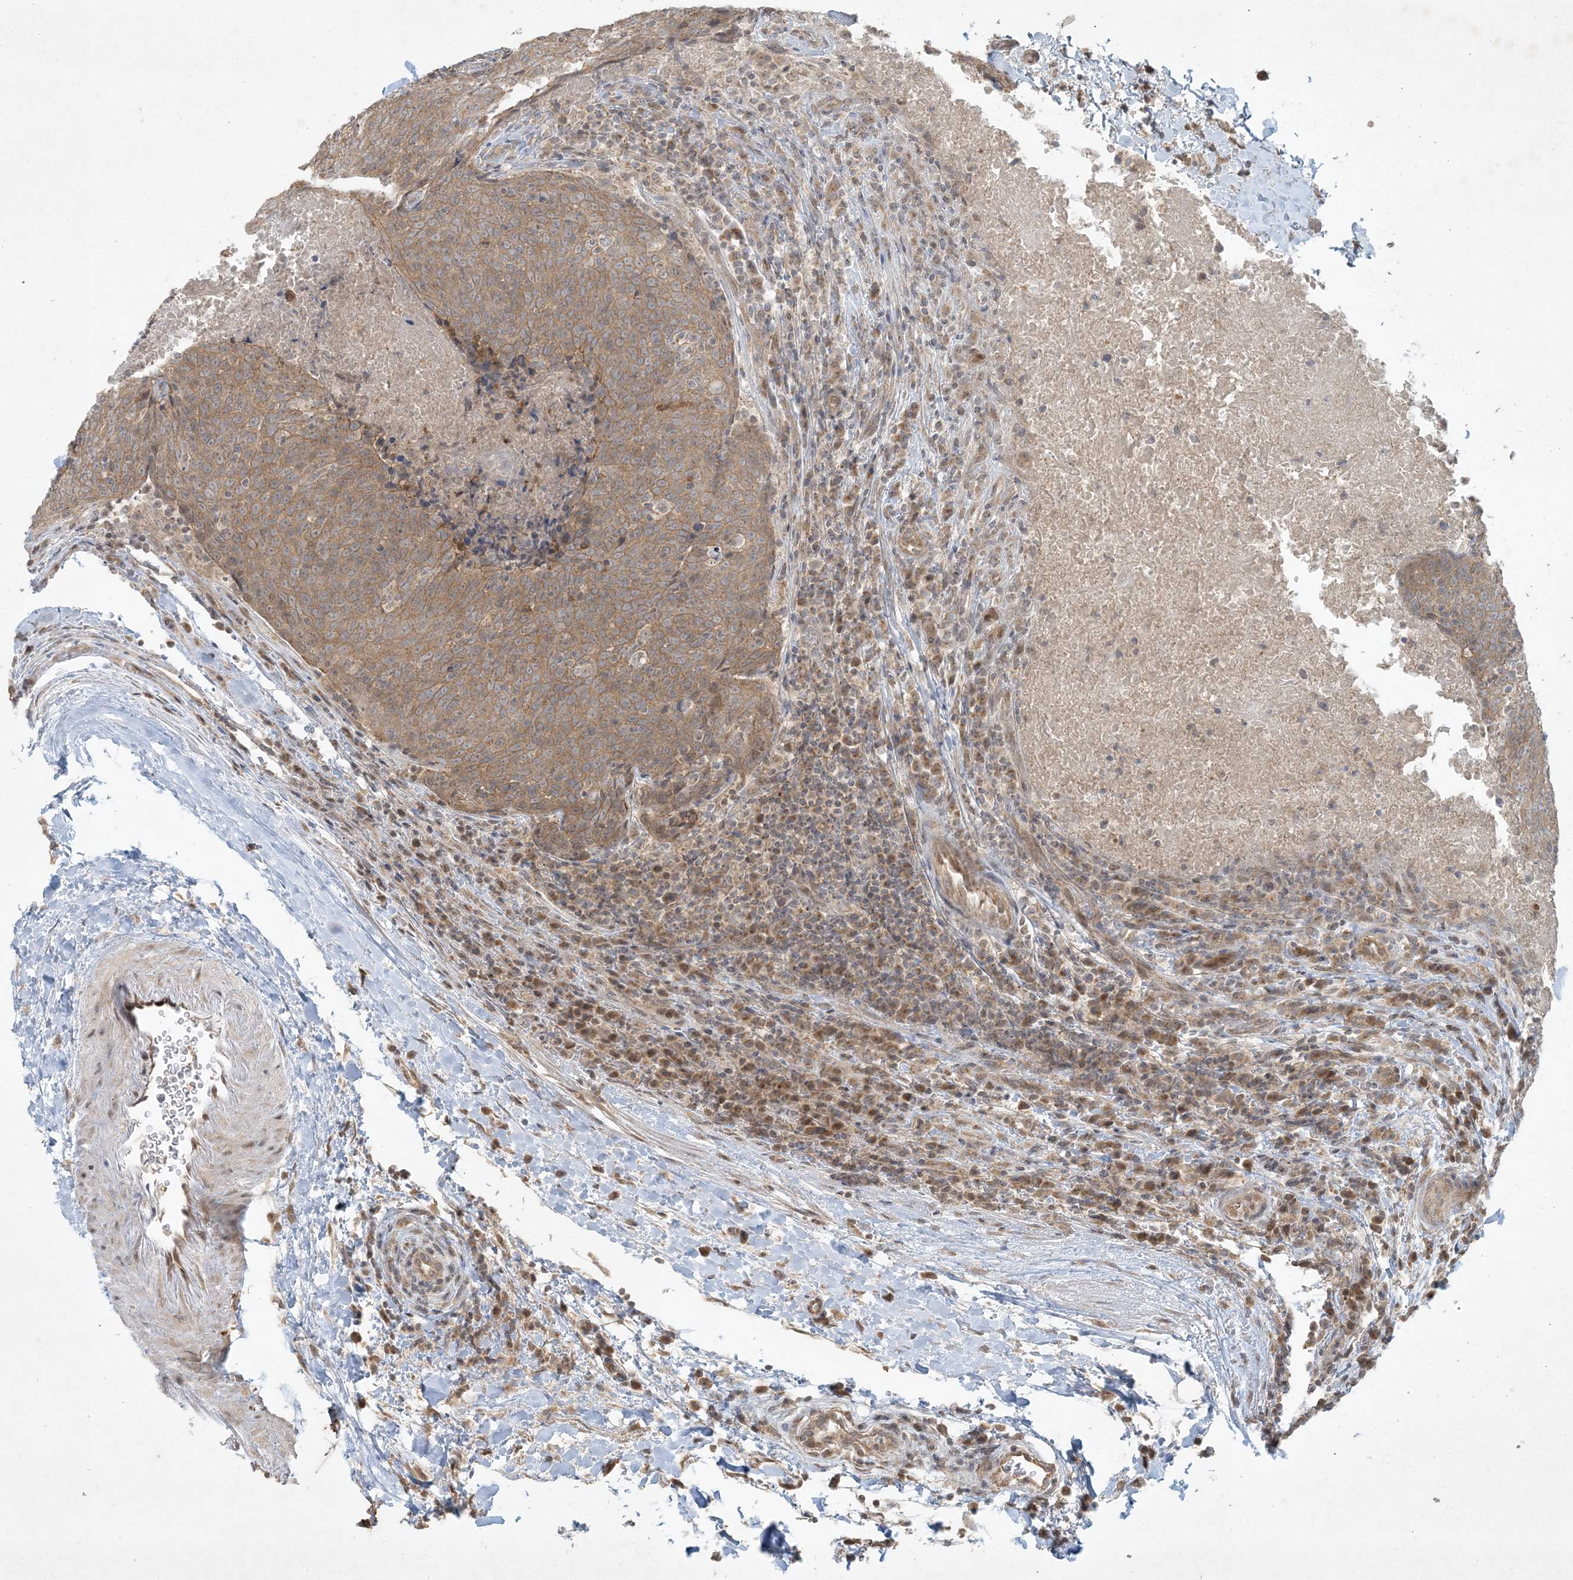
{"staining": {"intensity": "moderate", "quantity": ">75%", "location": "cytoplasmic/membranous"}, "tissue": "head and neck cancer", "cell_type": "Tumor cells", "image_type": "cancer", "snomed": [{"axis": "morphology", "description": "Squamous cell carcinoma, NOS"}, {"axis": "morphology", "description": "Squamous cell carcinoma, metastatic, NOS"}, {"axis": "topography", "description": "Lymph node"}, {"axis": "topography", "description": "Head-Neck"}], "caption": "A micrograph of human head and neck cancer (metastatic squamous cell carcinoma) stained for a protein demonstrates moderate cytoplasmic/membranous brown staining in tumor cells.", "gene": "BCORL1", "patient": {"sex": "male", "age": 62}}